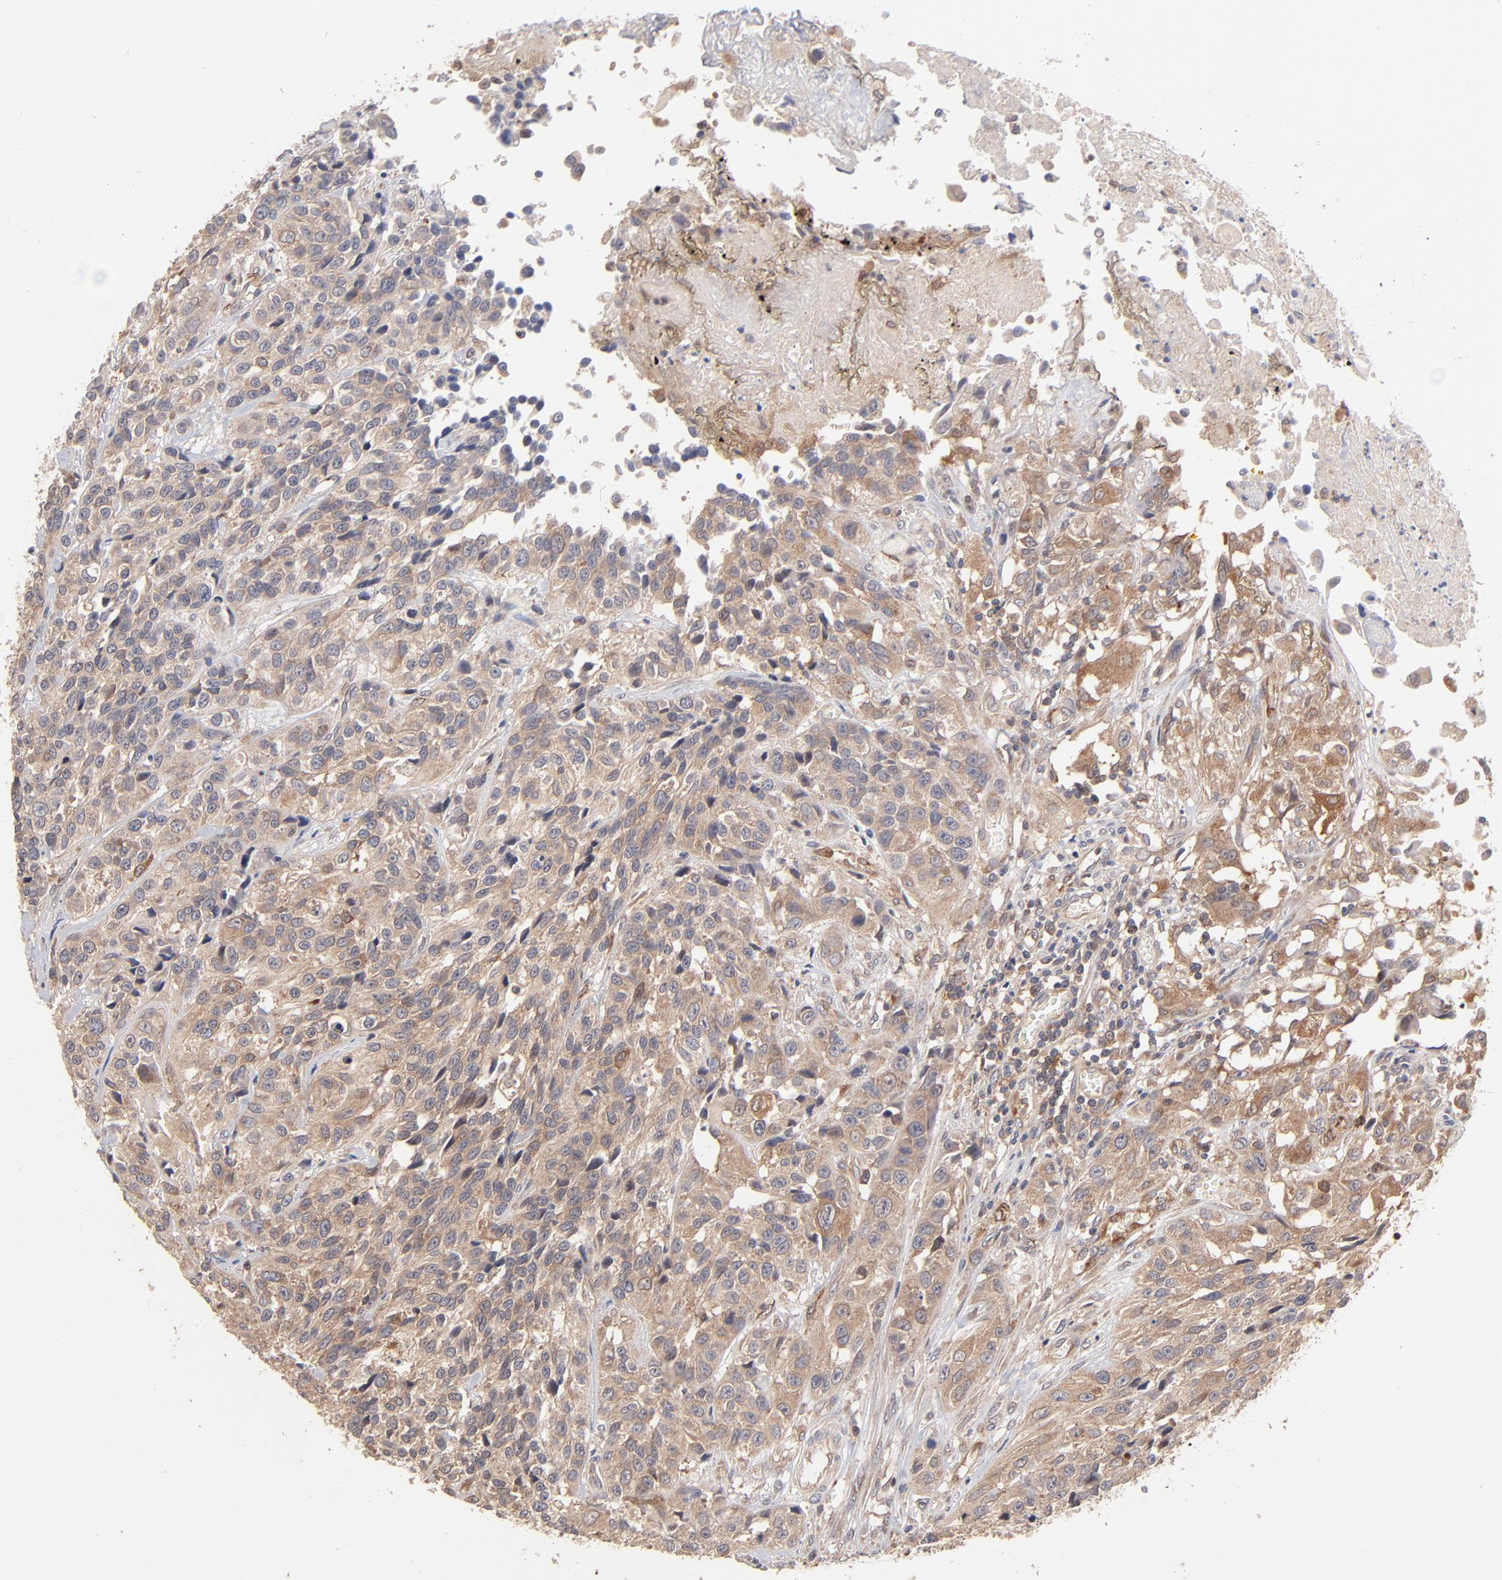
{"staining": {"intensity": "weak", "quantity": ">75%", "location": "cytoplasmic/membranous"}, "tissue": "urothelial cancer", "cell_type": "Tumor cells", "image_type": "cancer", "snomed": [{"axis": "morphology", "description": "Urothelial carcinoma, High grade"}, {"axis": "topography", "description": "Urinary bladder"}], "caption": "Protein staining exhibits weak cytoplasmic/membranous staining in about >75% of tumor cells in urothelial carcinoma (high-grade).", "gene": "IVNS1ABP", "patient": {"sex": "female", "age": 81}}